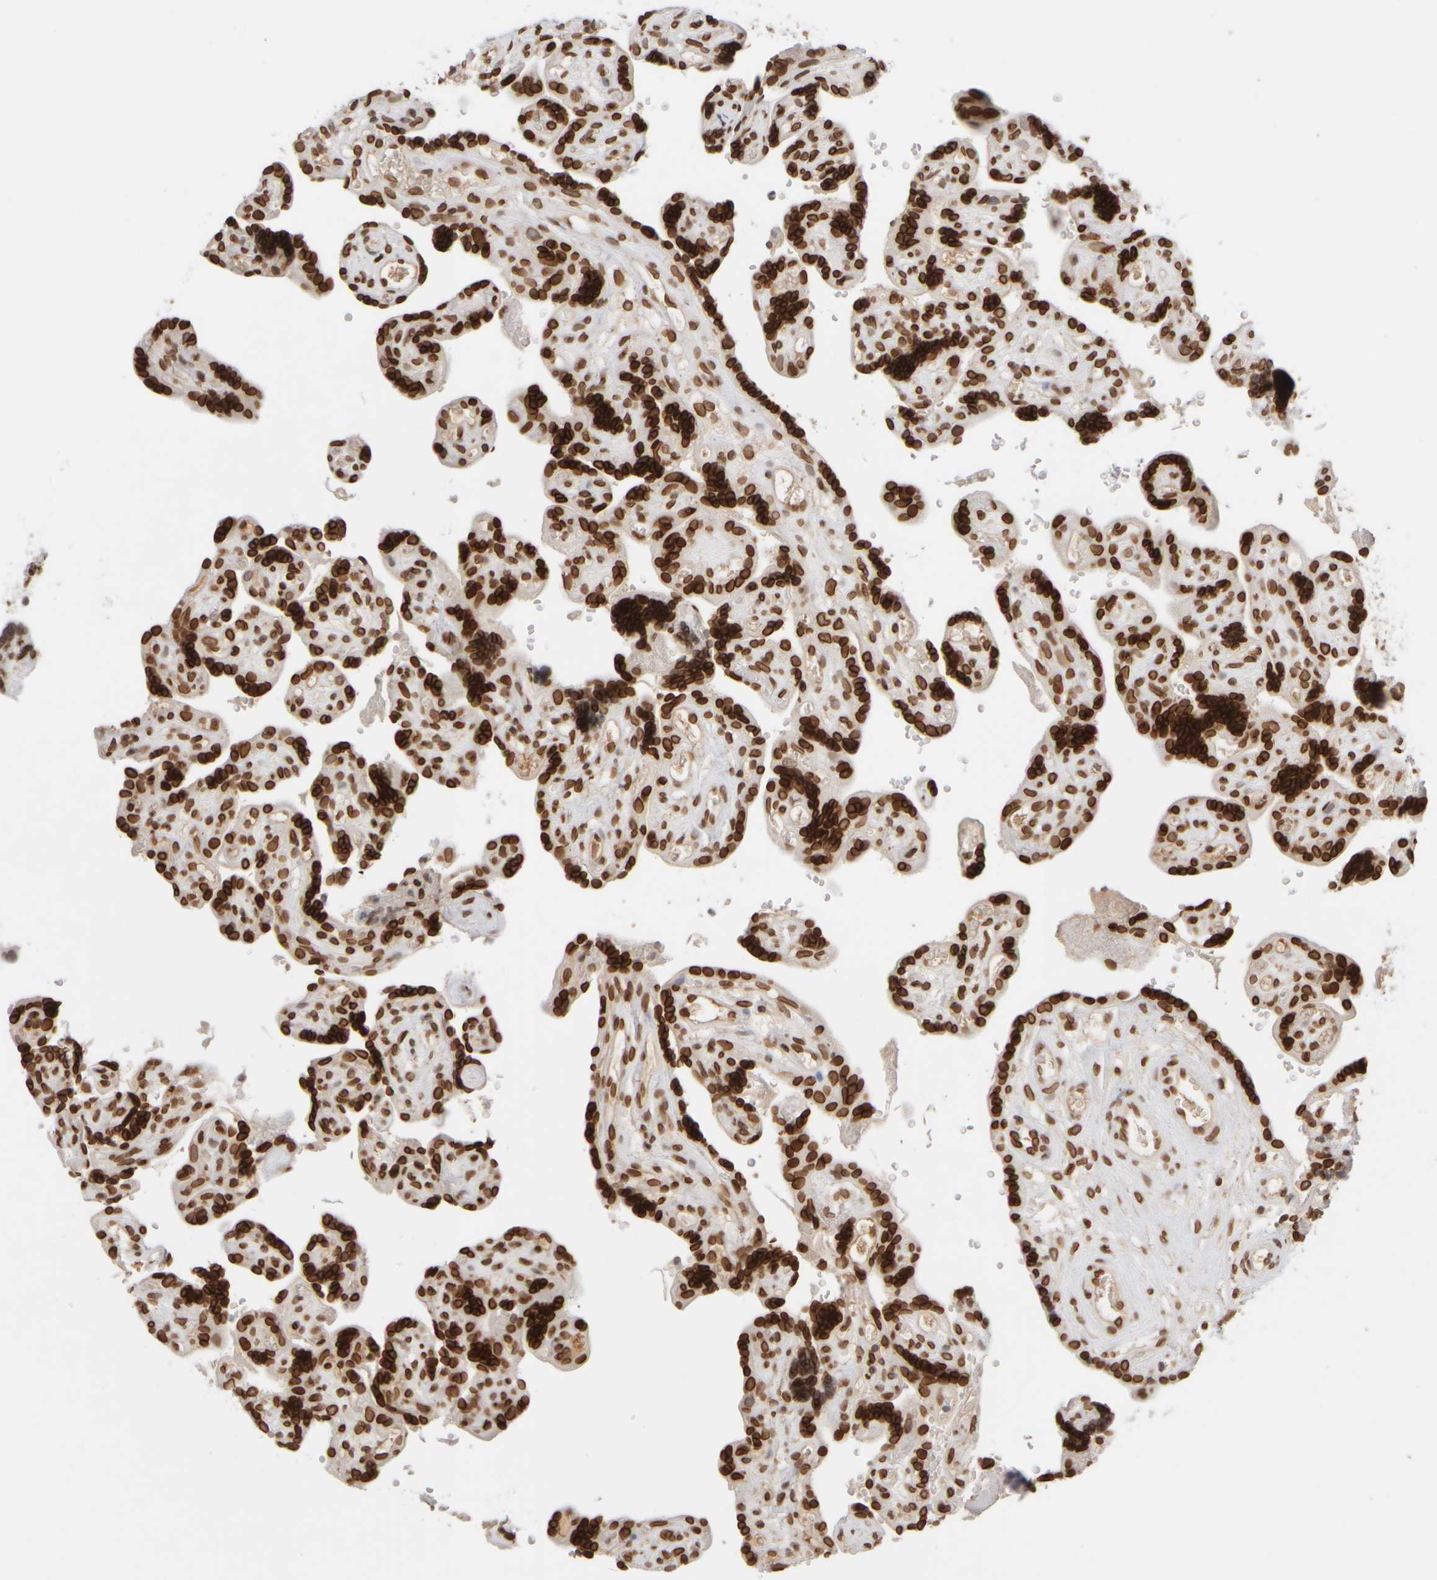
{"staining": {"intensity": "strong", "quantity": ">75%", "location": "cytoplasmic/membranous,nuclear"}, "tissue": "placenta", "cell_type": "Decidual cells", "image_type": "normal", "snomed": [{"axis": "morphology", "description": "Normal tissue, NOS"}, {"axis": "topography", "description": "Placenta"}], "caption": "Protein expression by immunohistochemistry (IHC) exhibits strong cytoplasmic/membranous,nuclear expression in about >75% of decidual cells in normal placenta.", "gene": "ZC3HC1", "patient": {"sex": "female", "age": 30}}